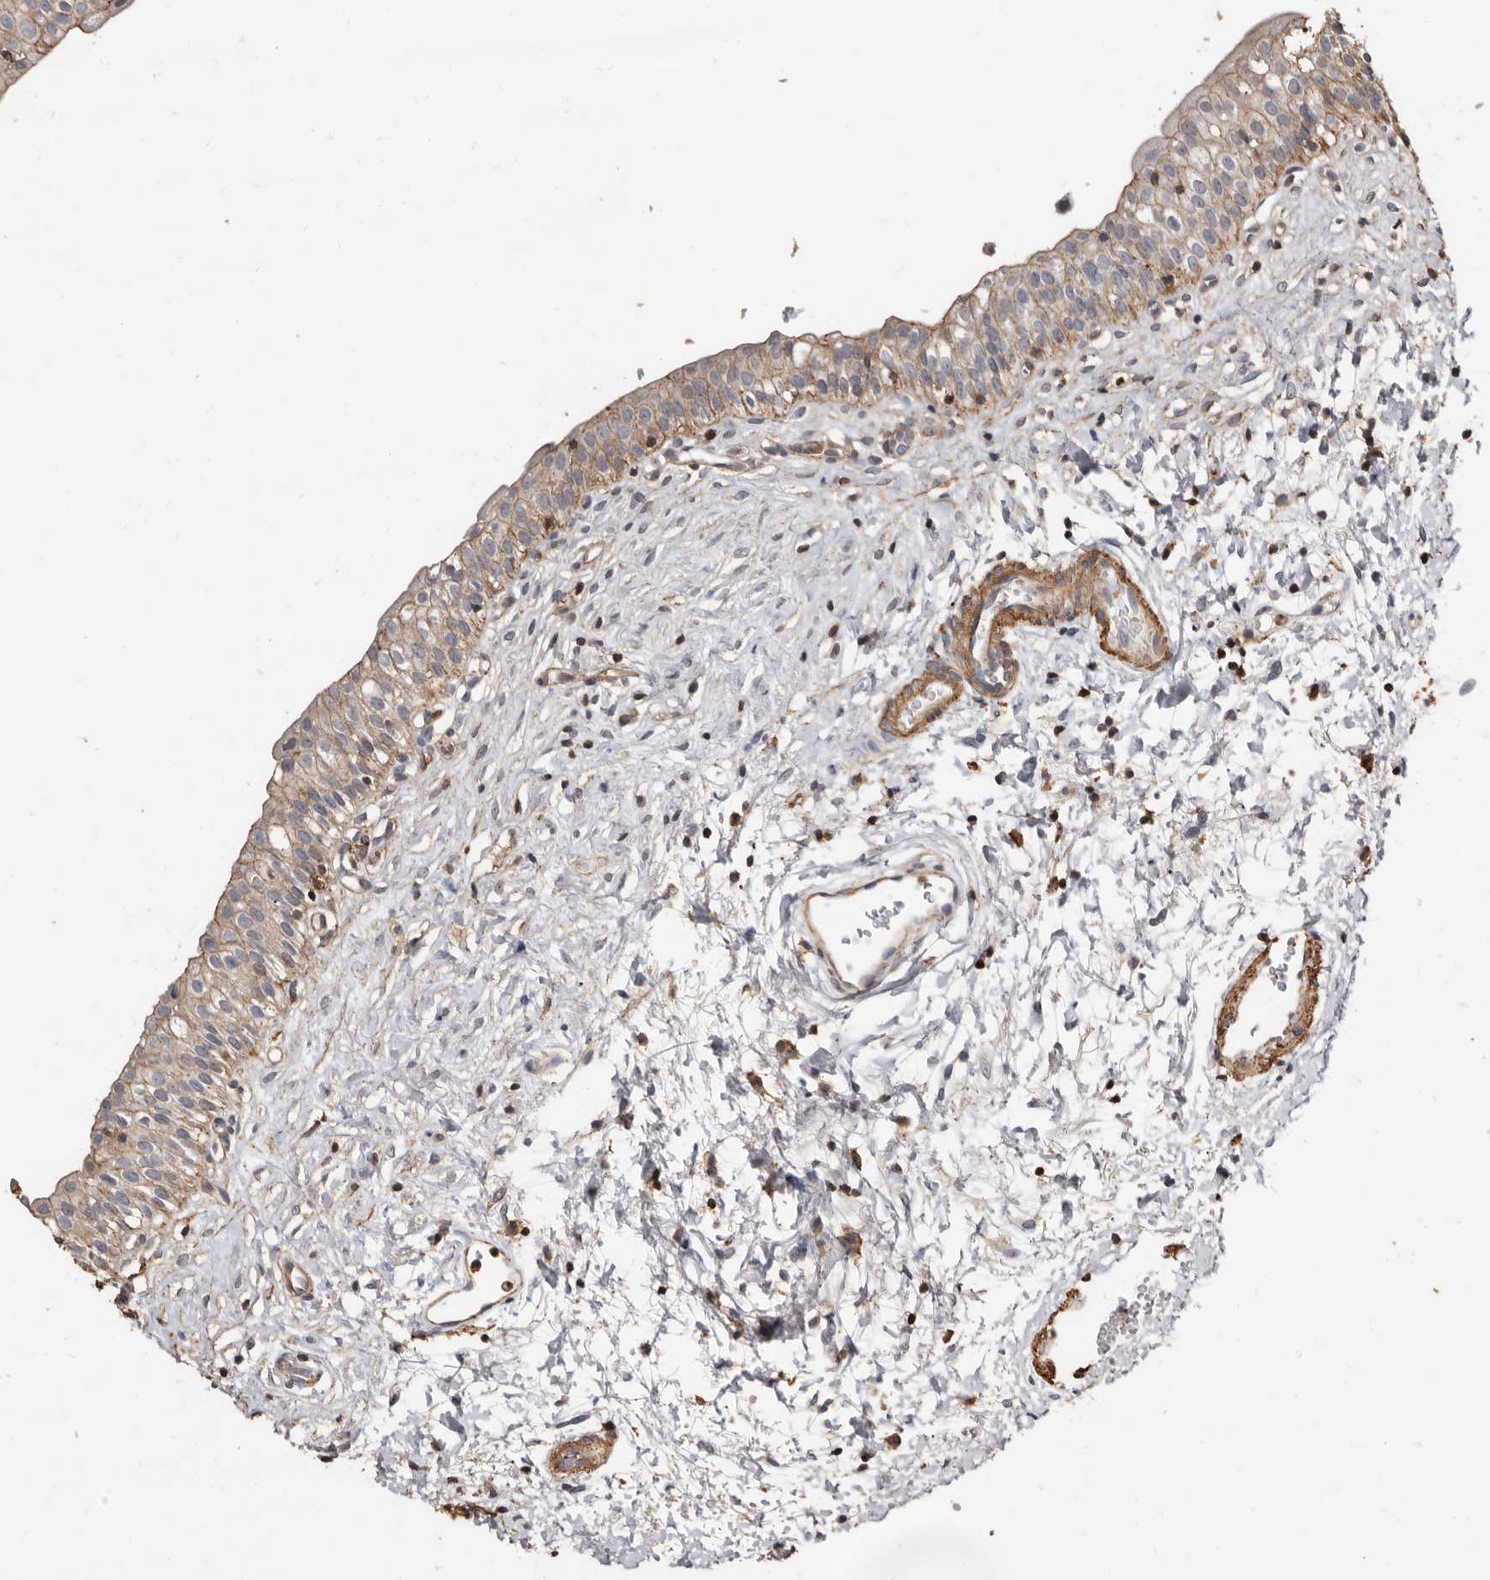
{"staining": {"intensity": "weak", "quantity": ">75%", "location": "cytoplasmic/membranous"}, "tissue": "urinary bladder", "cell_type": "Urothelial cells", "image_type": "normal", "snomed": [{"axis": "morphology", "description": "Normal tissue, NOS"}, {"axis": "topography", "description": "Urinary bladder"}], "caption": "Immunohistochemistry (IHC) of normal human urinary bladder exhibits low levels of weak cytoplasmic/membranous positivity in approximately >75% of urothelial cells. (Stains: DAB in brown, nuclei in blue, Microscopy: brightfield microscopy at high magnification).", "gene": "GSK3A", "patient": {"sex": "male", "age": 51}}